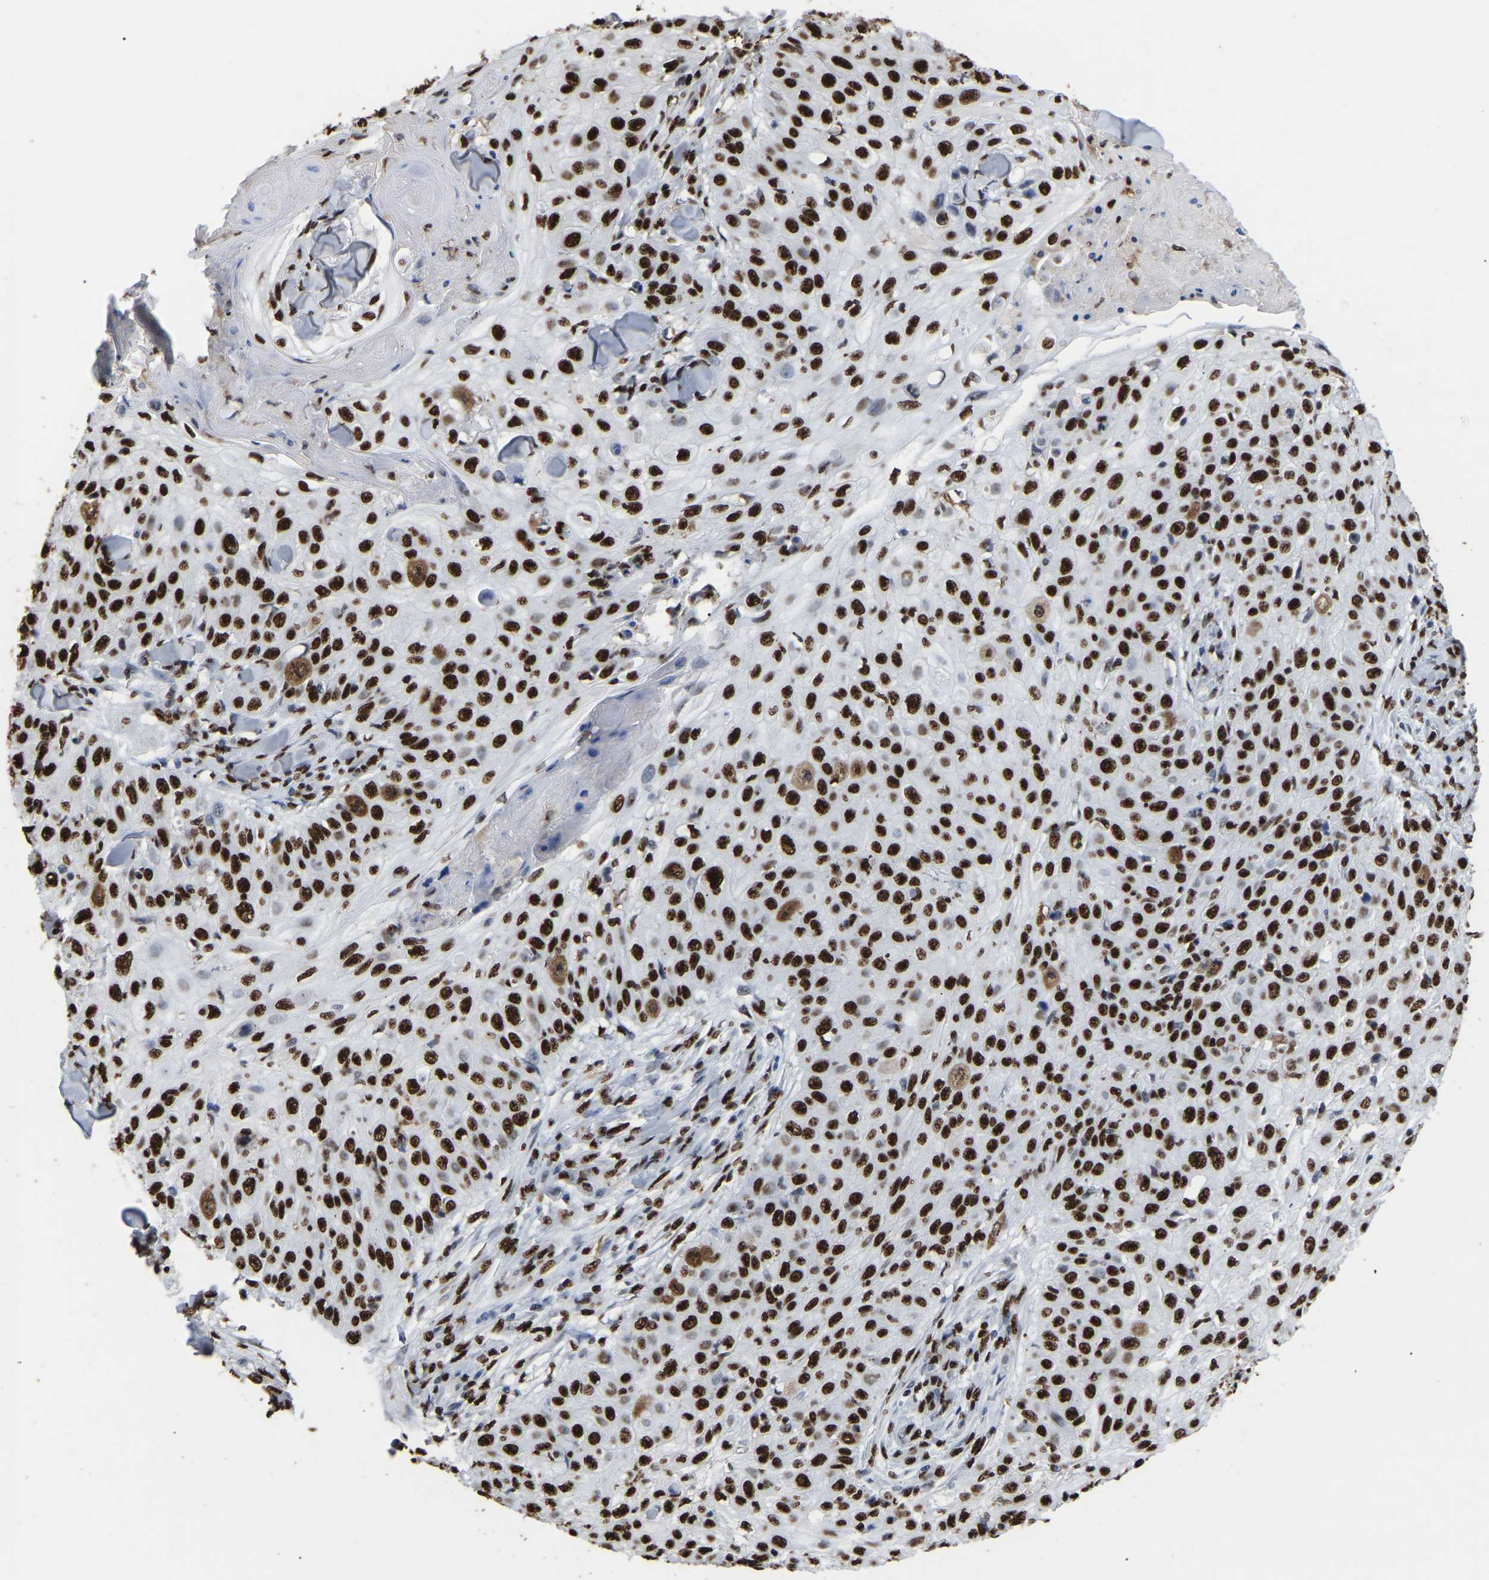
{"staining": {"intensity": "strong", "quantity": ">75%", "location": "nuclear"}, "tissue": "skin cancer", "cell_type": "Tumor cells", "image_type": "cancer", "snomed": [{"axis": "morphology", "description": "Squamous cell carcinoma, NOS"}, {"axis": "topography", "description": "Skin"}], "caption": "Approximately >75% of tumor cells in human skin cancer (squamous cell carcinoma) reveal strong nuclear protein expression as visualized by brown immunohistochemical staining.", "gene": "RBL2", "patient": {"sex": "male", "age": 86}}